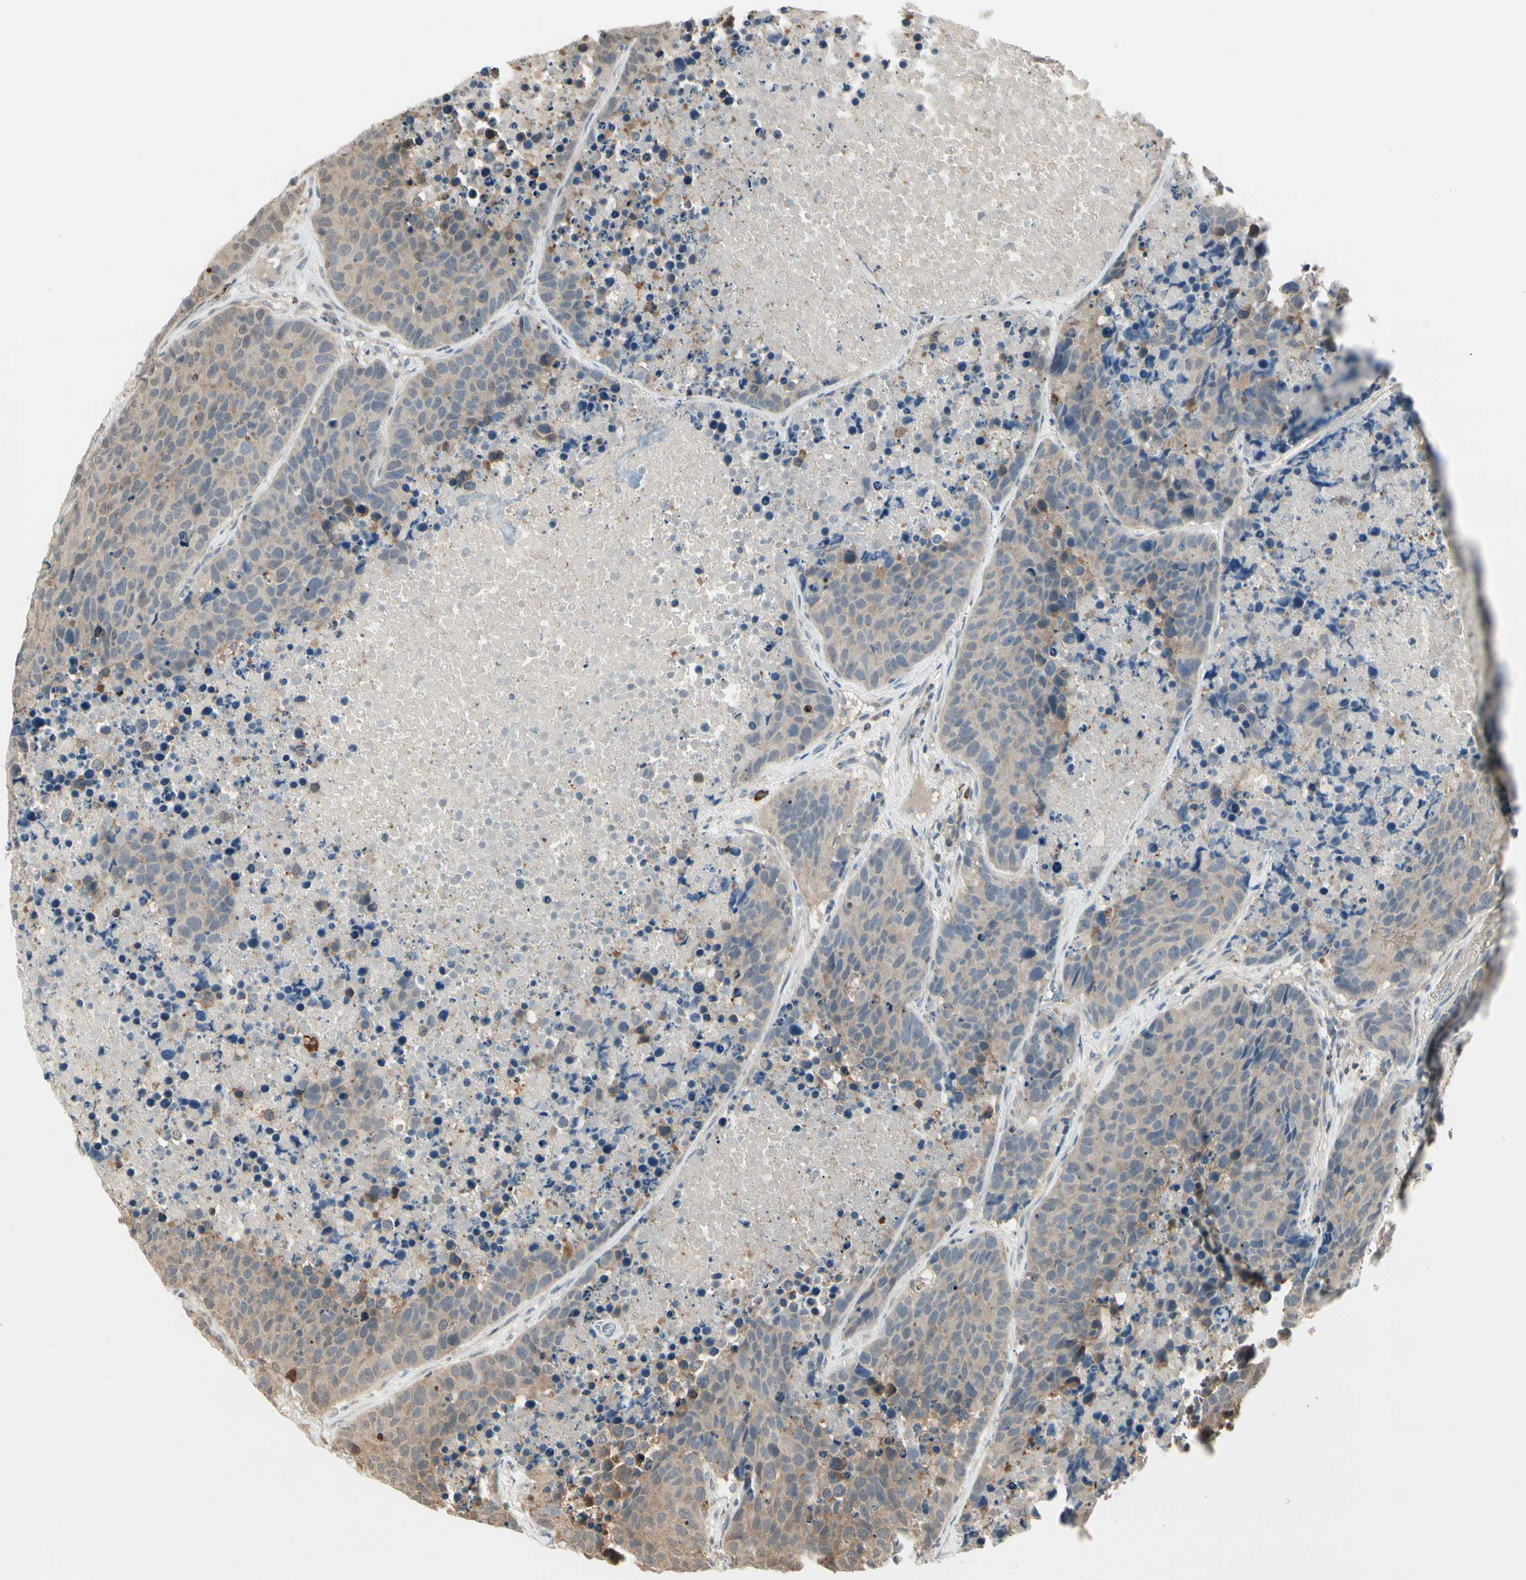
{"staining": {"intensity": "weak", "quantity": ">75%", "location": "cytoplasmic/membranous"}, "tissue": "carcinoid", "cell_type": "Tumor cells", "image_type": "cancer", "snomed": [{"axis": "morphology", "description": "Carcinoid, malignant, NOS"}, {"axis": "topography", "description": "Lung"}], "caption": "Carcinoid (malignant) tissue reveals weak cytoplasmic/membranous expression in approximately >75% of tumor cells", "gene": "EVC", "patient": {"sex": "male", "age": 60}}